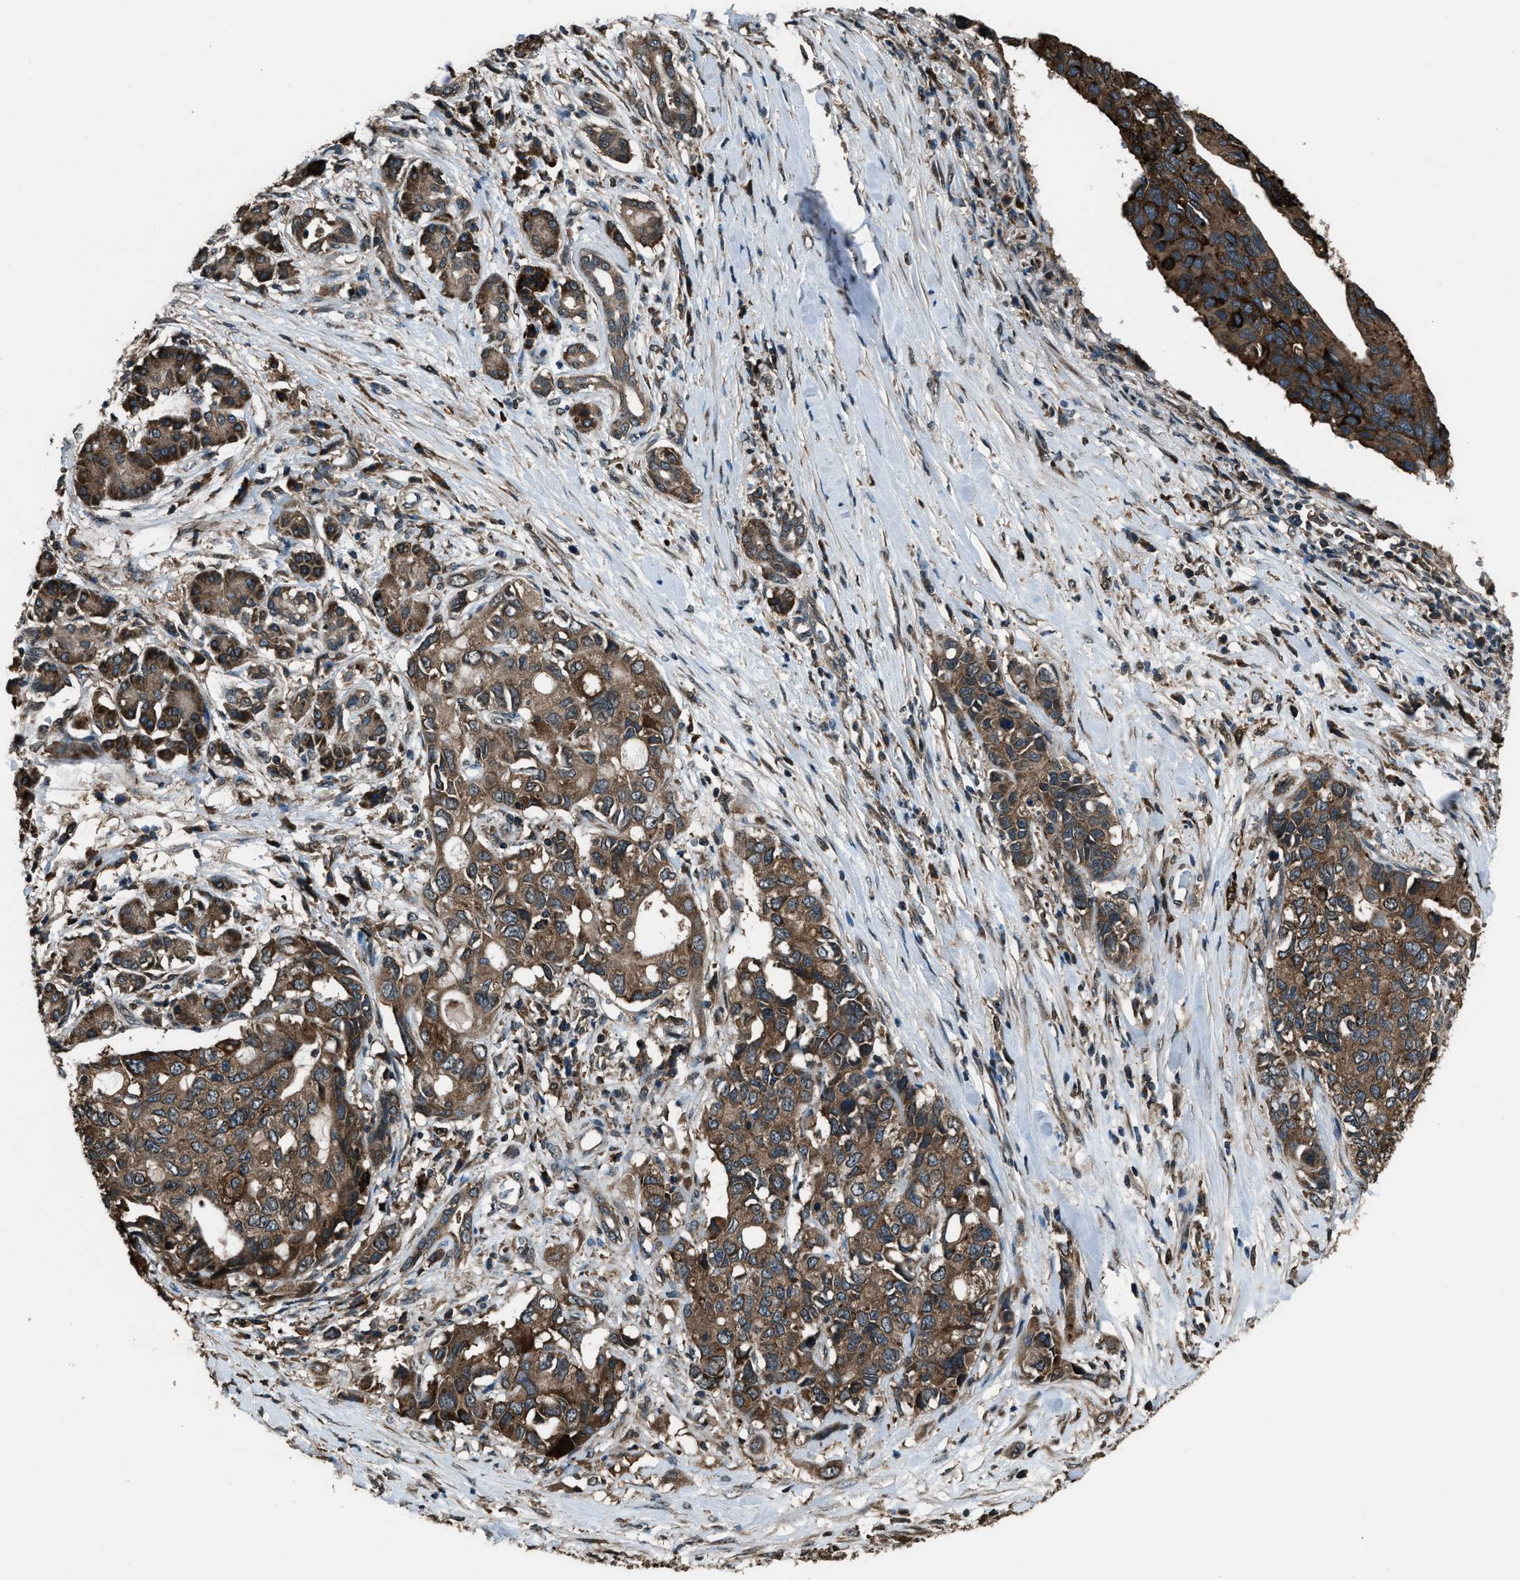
{"staining": {"intensity": "moderate", "quantity": ">75%", "location": "cytoplasmic/membranous"}, "tissue": "pancreatic cancer", "cell_type": "Tumor cells", "image_type": "cancer", "snomed": [{"axis": "morphology", "description": "Adenocarcinoma, NOS"}, {"axis": "topography", "description": "Pancreas"}], "caption": "Brown immunohistochemical staining in pancreatic cancer (adenocarcinoma) reveals moderate cytoplasmic/membranous expression in approximately >75% of tumor cells.", "gene": "TRIM4", "patient": {"sex": "female", "age": 56}}